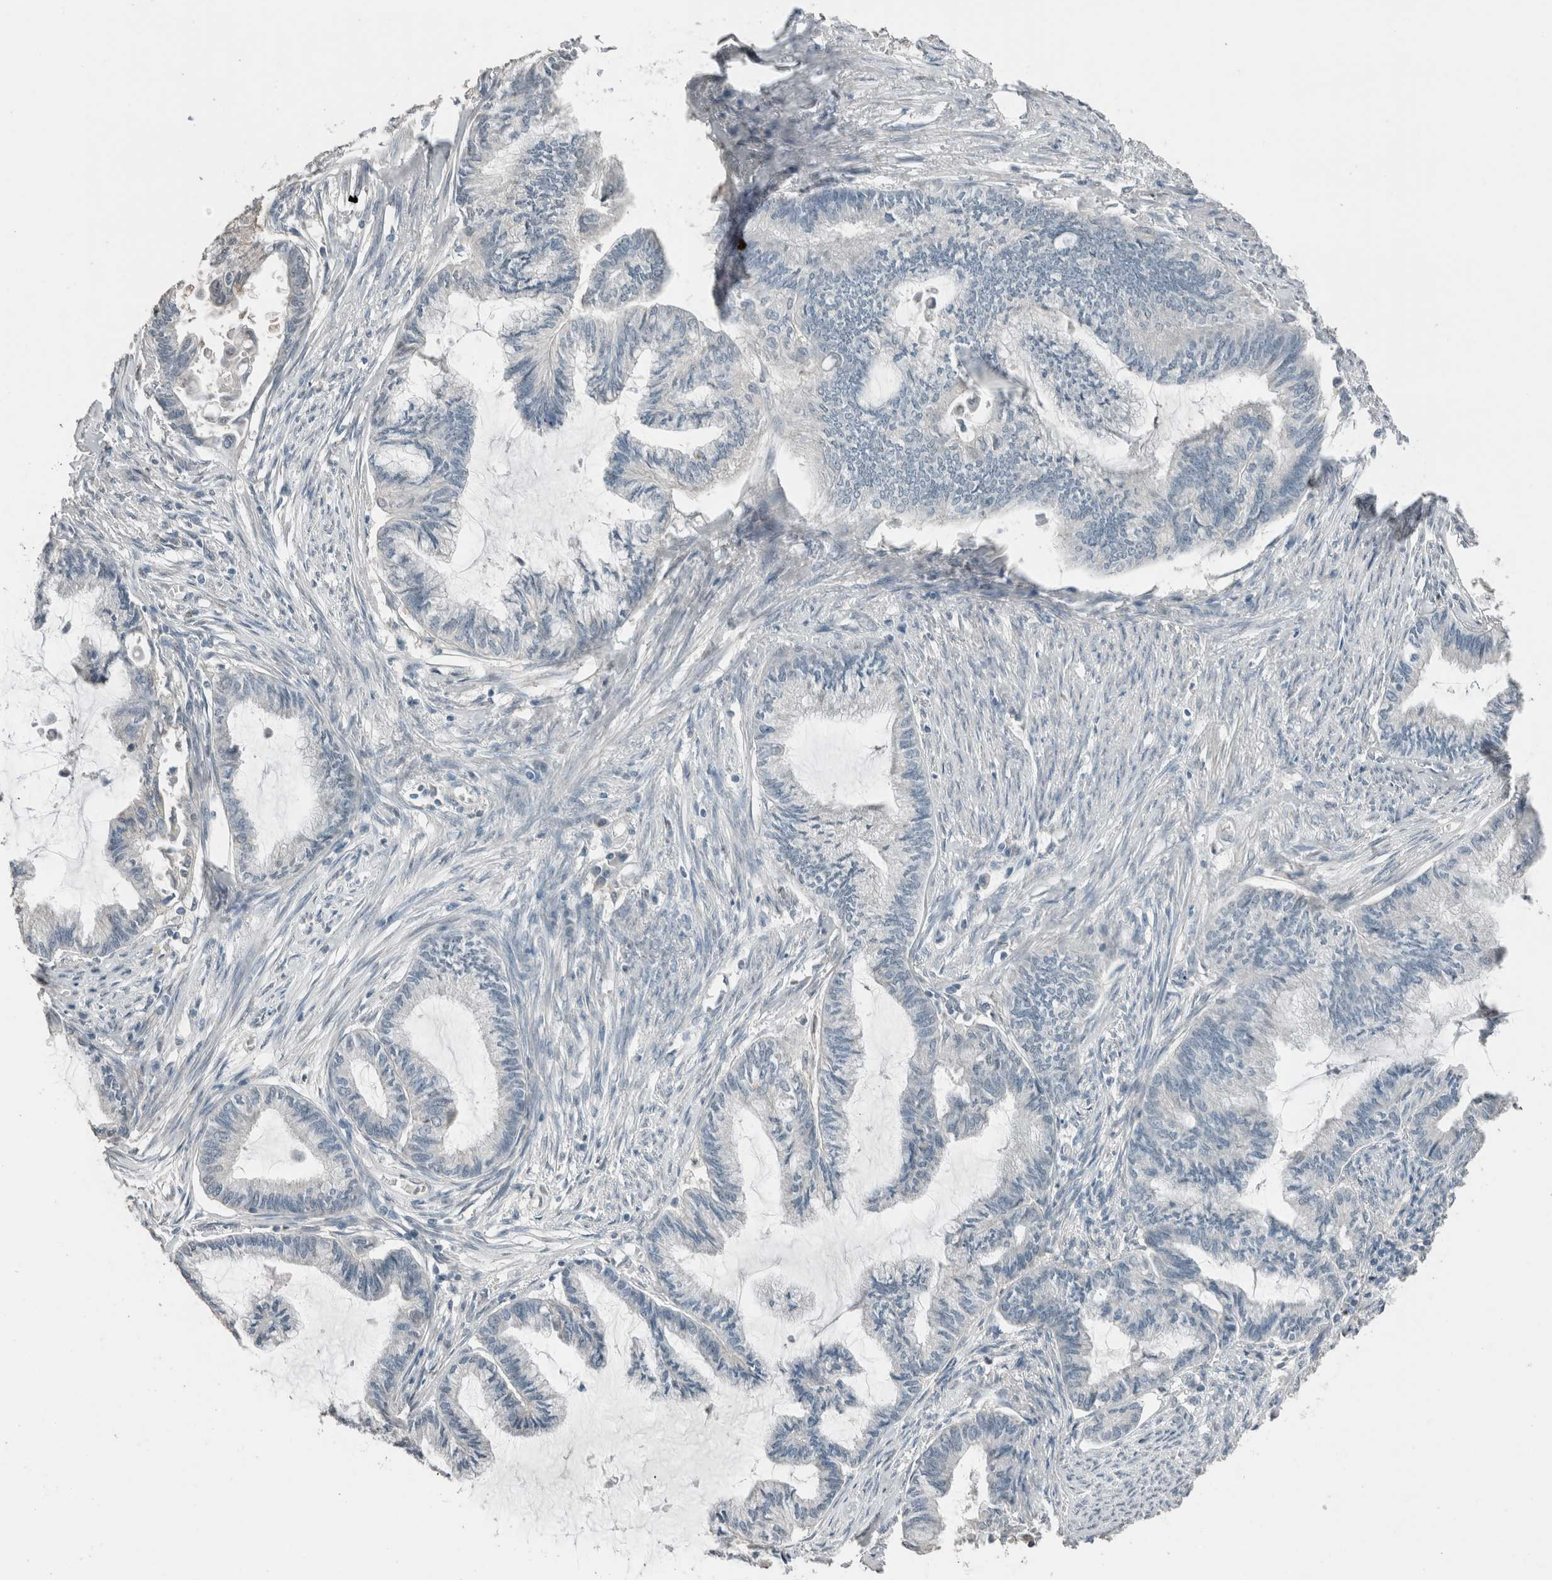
{"staining": {"intensity": "negative", "quantity": "none", "location": "none"}, "tissue": "endometrial cancer", "cell_type": "Tumor cells", "image_type": "cancer", "snomed": [{"axis": "morphology", "description": "Adenocarcinoma, NOS"}, {"axis": "topography", "description": "Endometrium"}], "caption": "Histopathology image shows no protein positivity in tumor cells of endometrial cancer (adenocarcinoma) tissue.", "gene": "ACVR2B", "patient": {"sex": "female", "age": 86}}